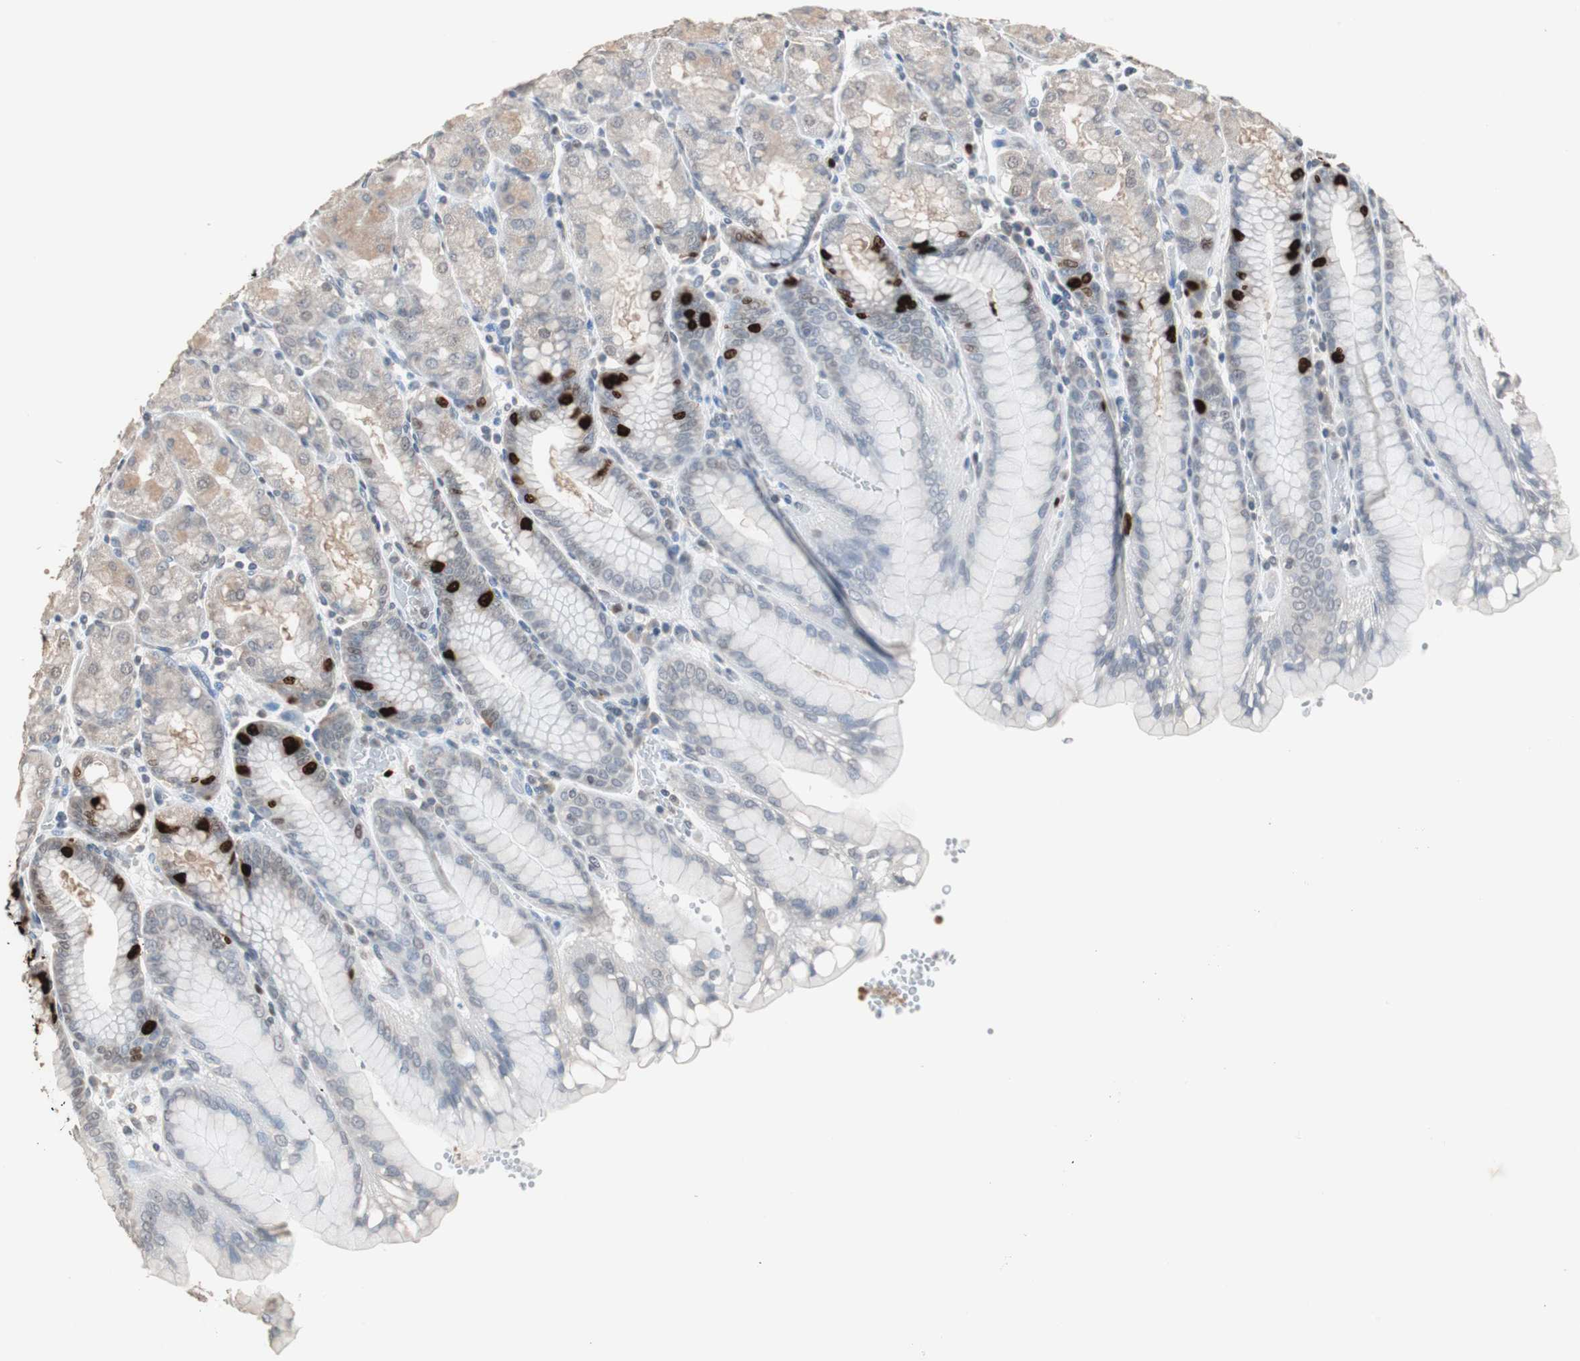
{"staining": {"intensity": "strong", "quantity": "25%-75%", "location": "cytoplasmic/membranous,nuclear"}, "tissue": "stomach", "cell_type": "Glandular cells", "image_type": "normal", "snomed": [{"axis": "morphology", "description": "Normal tissue, NOS"}, {"axis": "topography", "description": "Stomach, upper"}, {"axis": "topography", "description": "Stomach"}], "caption": "Stomach stained with DAB (3,3'-diaminobenzidine) immunohistochemistry shows high levels of strong cytoplasmic/membranous,nuclear positivity in approximately 25%-75% of glandular cells.", "gene": "TOP2A", "patient": {"sex": "male", "age": 76}}